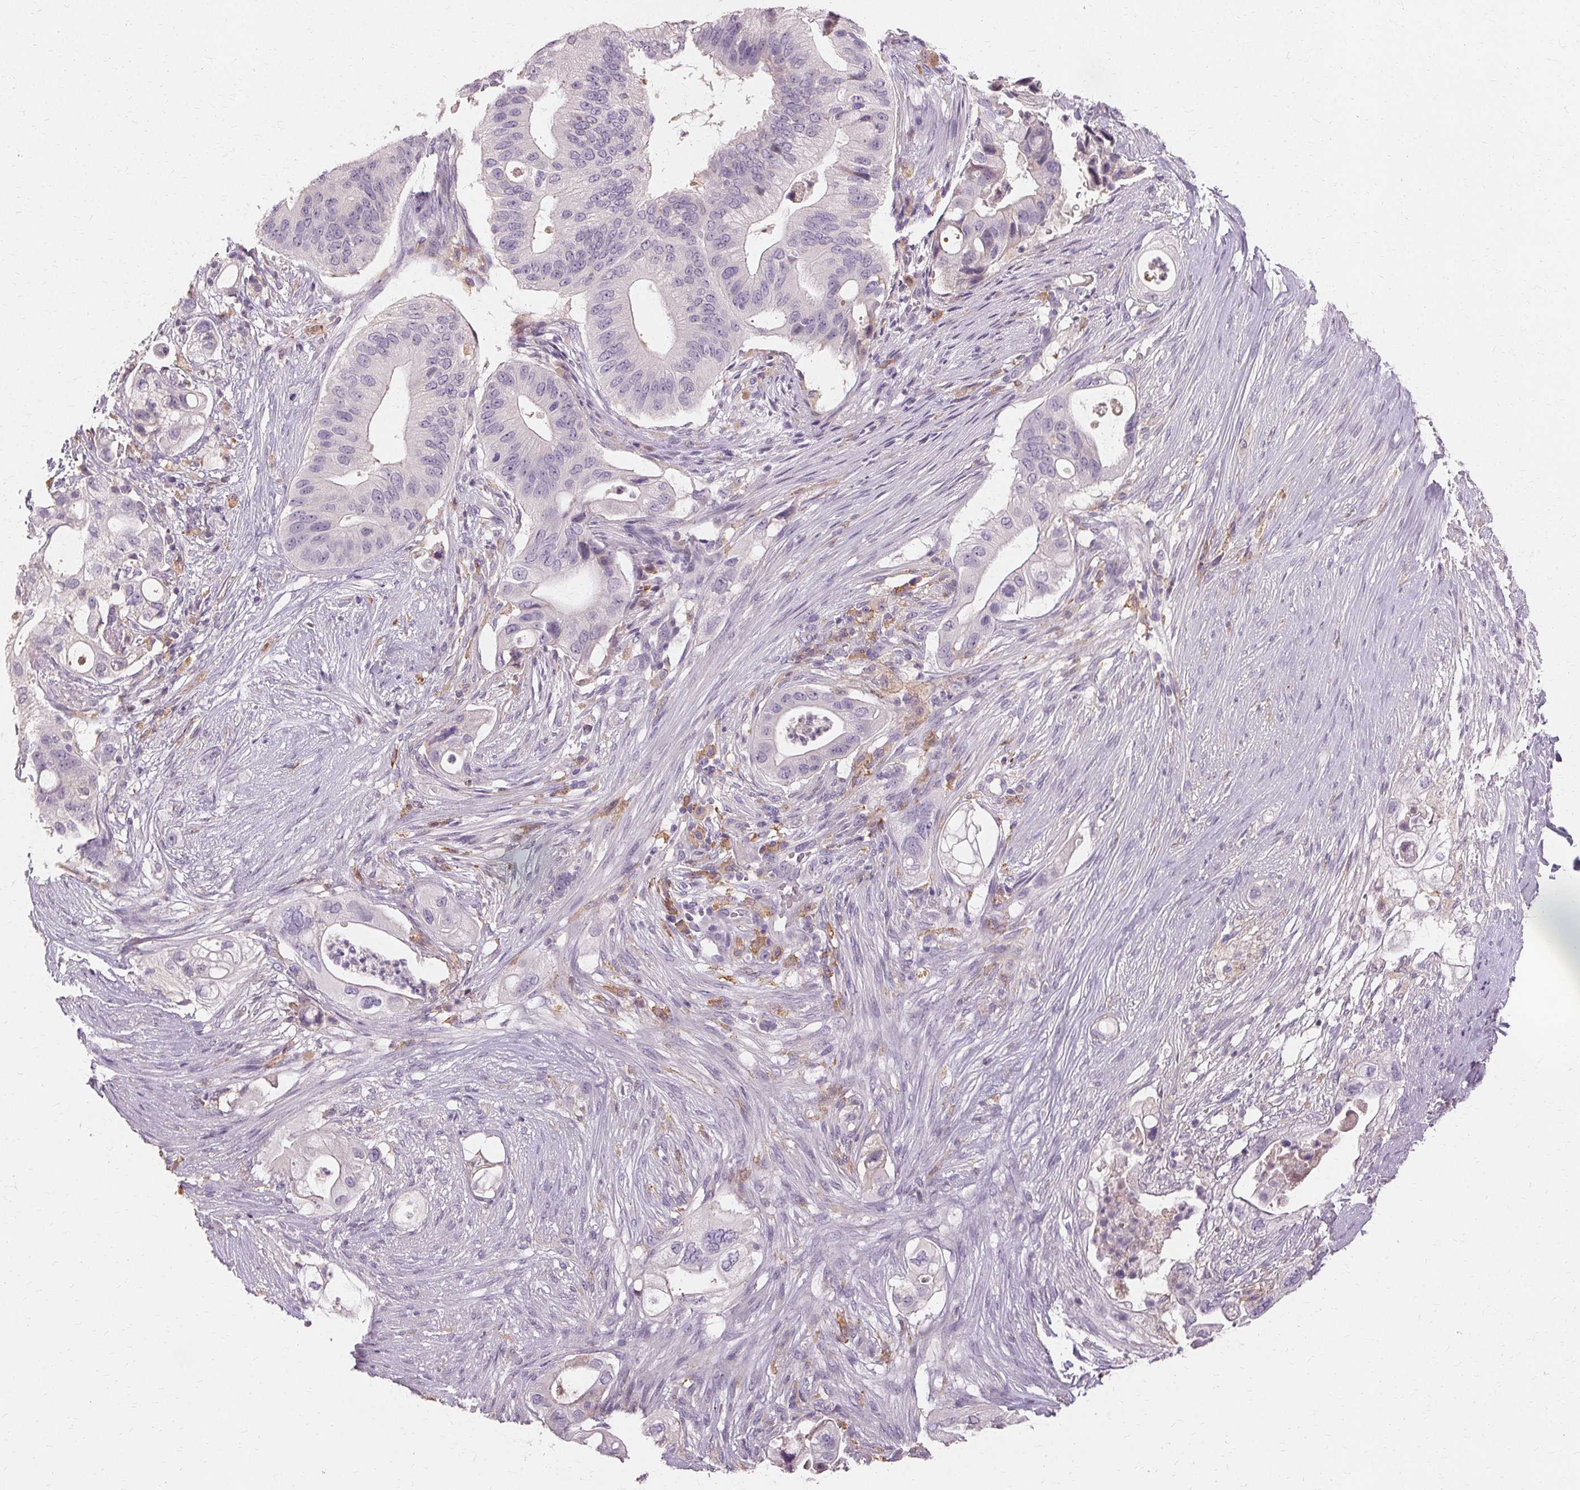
{"staining": {"intensity": "negative", "quantity": "none", "location": "none"}, "tissue": "pancreatic cancer", "cell_type": "Tumor cells", "image_type": "cancer", "snomed": [{"axis": "morphology", "description": "Adenocarcinoma, NOS"}, {"axis": "topography", "description": "Pancreas"}], "caption": "A high-resolution image shows immunohistochemistry (IHC) staining of pancreatic adenocarcinoma, which shows no significant expression in tumor cells.", "gene": "IFNGR1", "patient": {"sex": "female", "age": 72}}